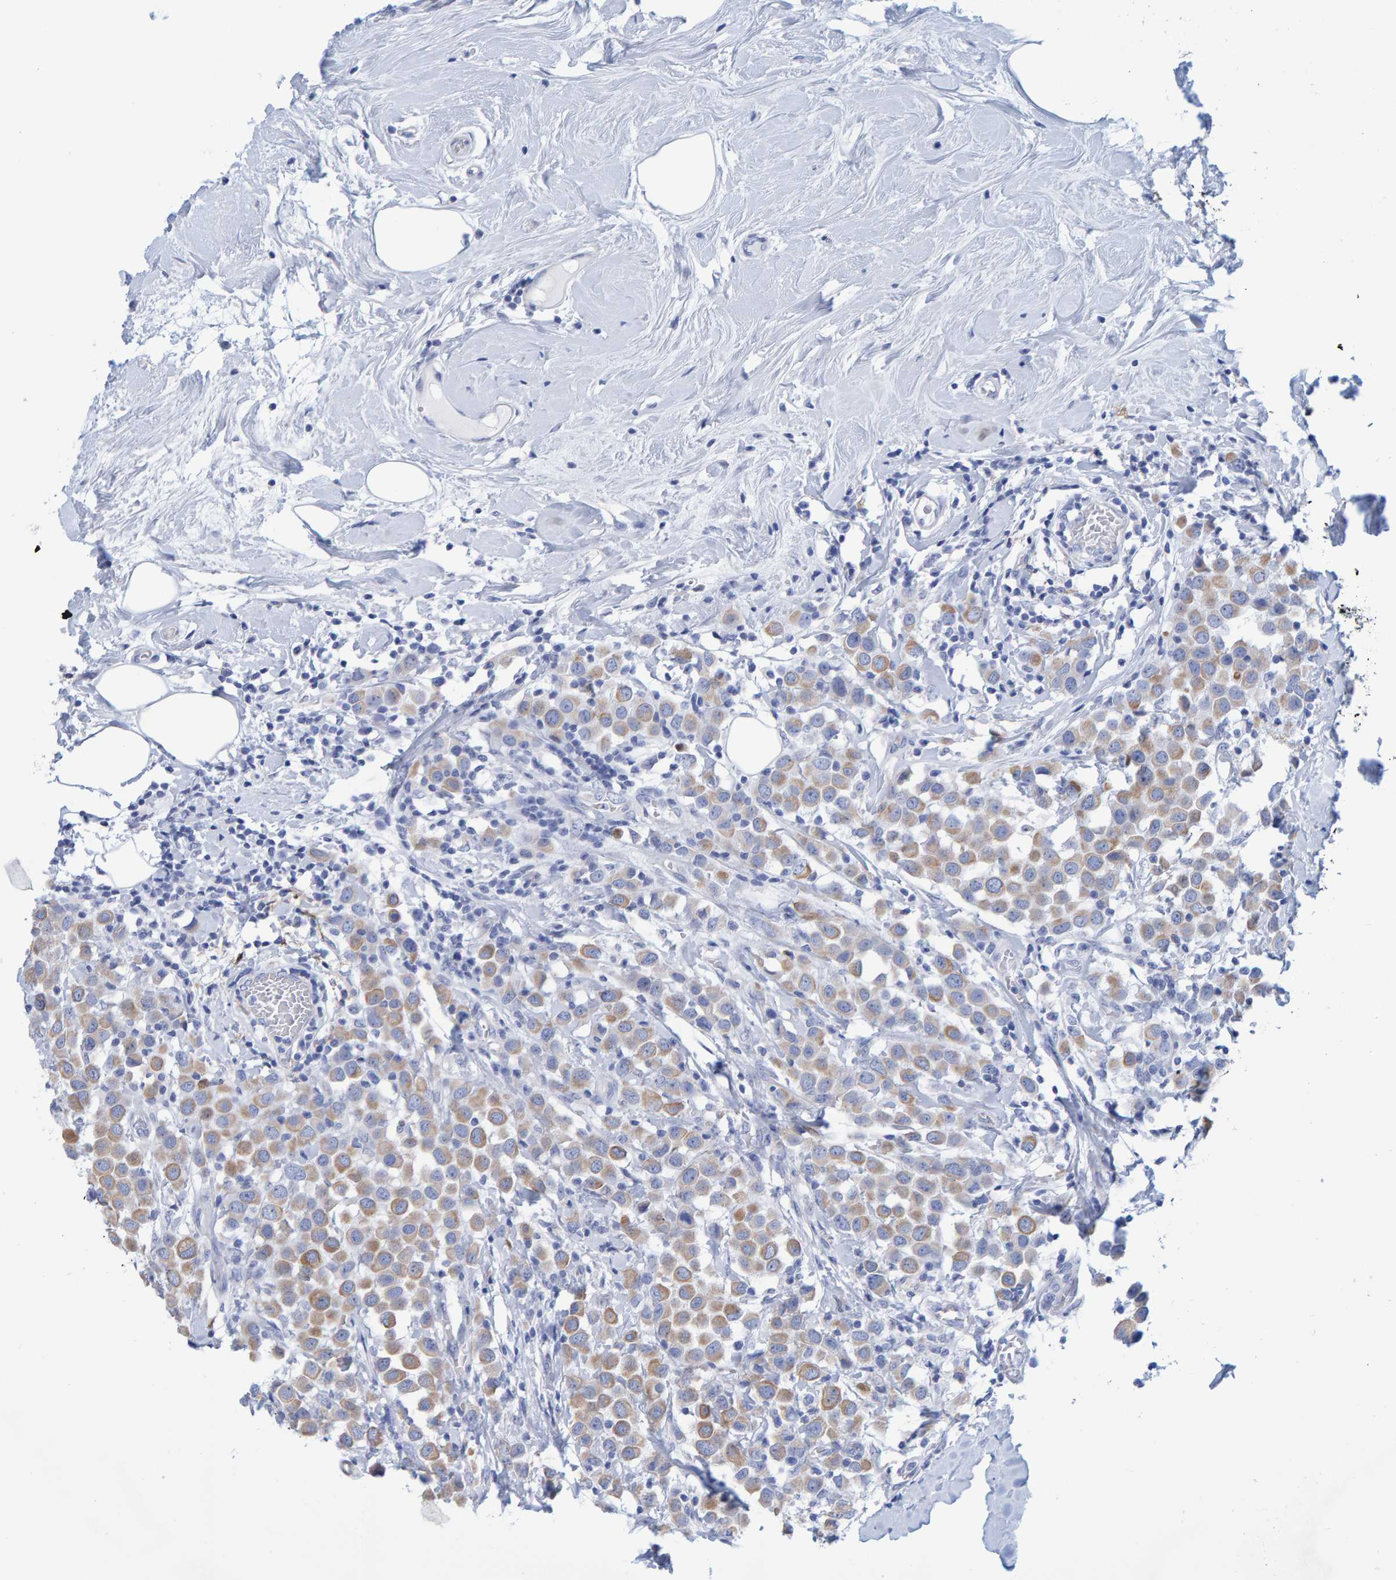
{"staining": {"intensity": "moderate", "quantity": ">75%", "location": "cytoplasmic/membranous"}, "tissue": "breast cancer", "cell_type": "Tumor cells", "image_type": "cancer", "snomed": [{"axis": "morphology", "description": "Duct carcinoma"}, {"axis": "topography", "description": "Breast"}], "caption": "High-power microscopy captured an immunohistochemistry (IHC) histopathology image of breast cancer (intraductal carcinoma), revealing moderate cytoplasmic/membranous expression in about >75% of tumor cells.", "gene": "JAKMIP3", "patient": {"sex": "female", "age": 61}}